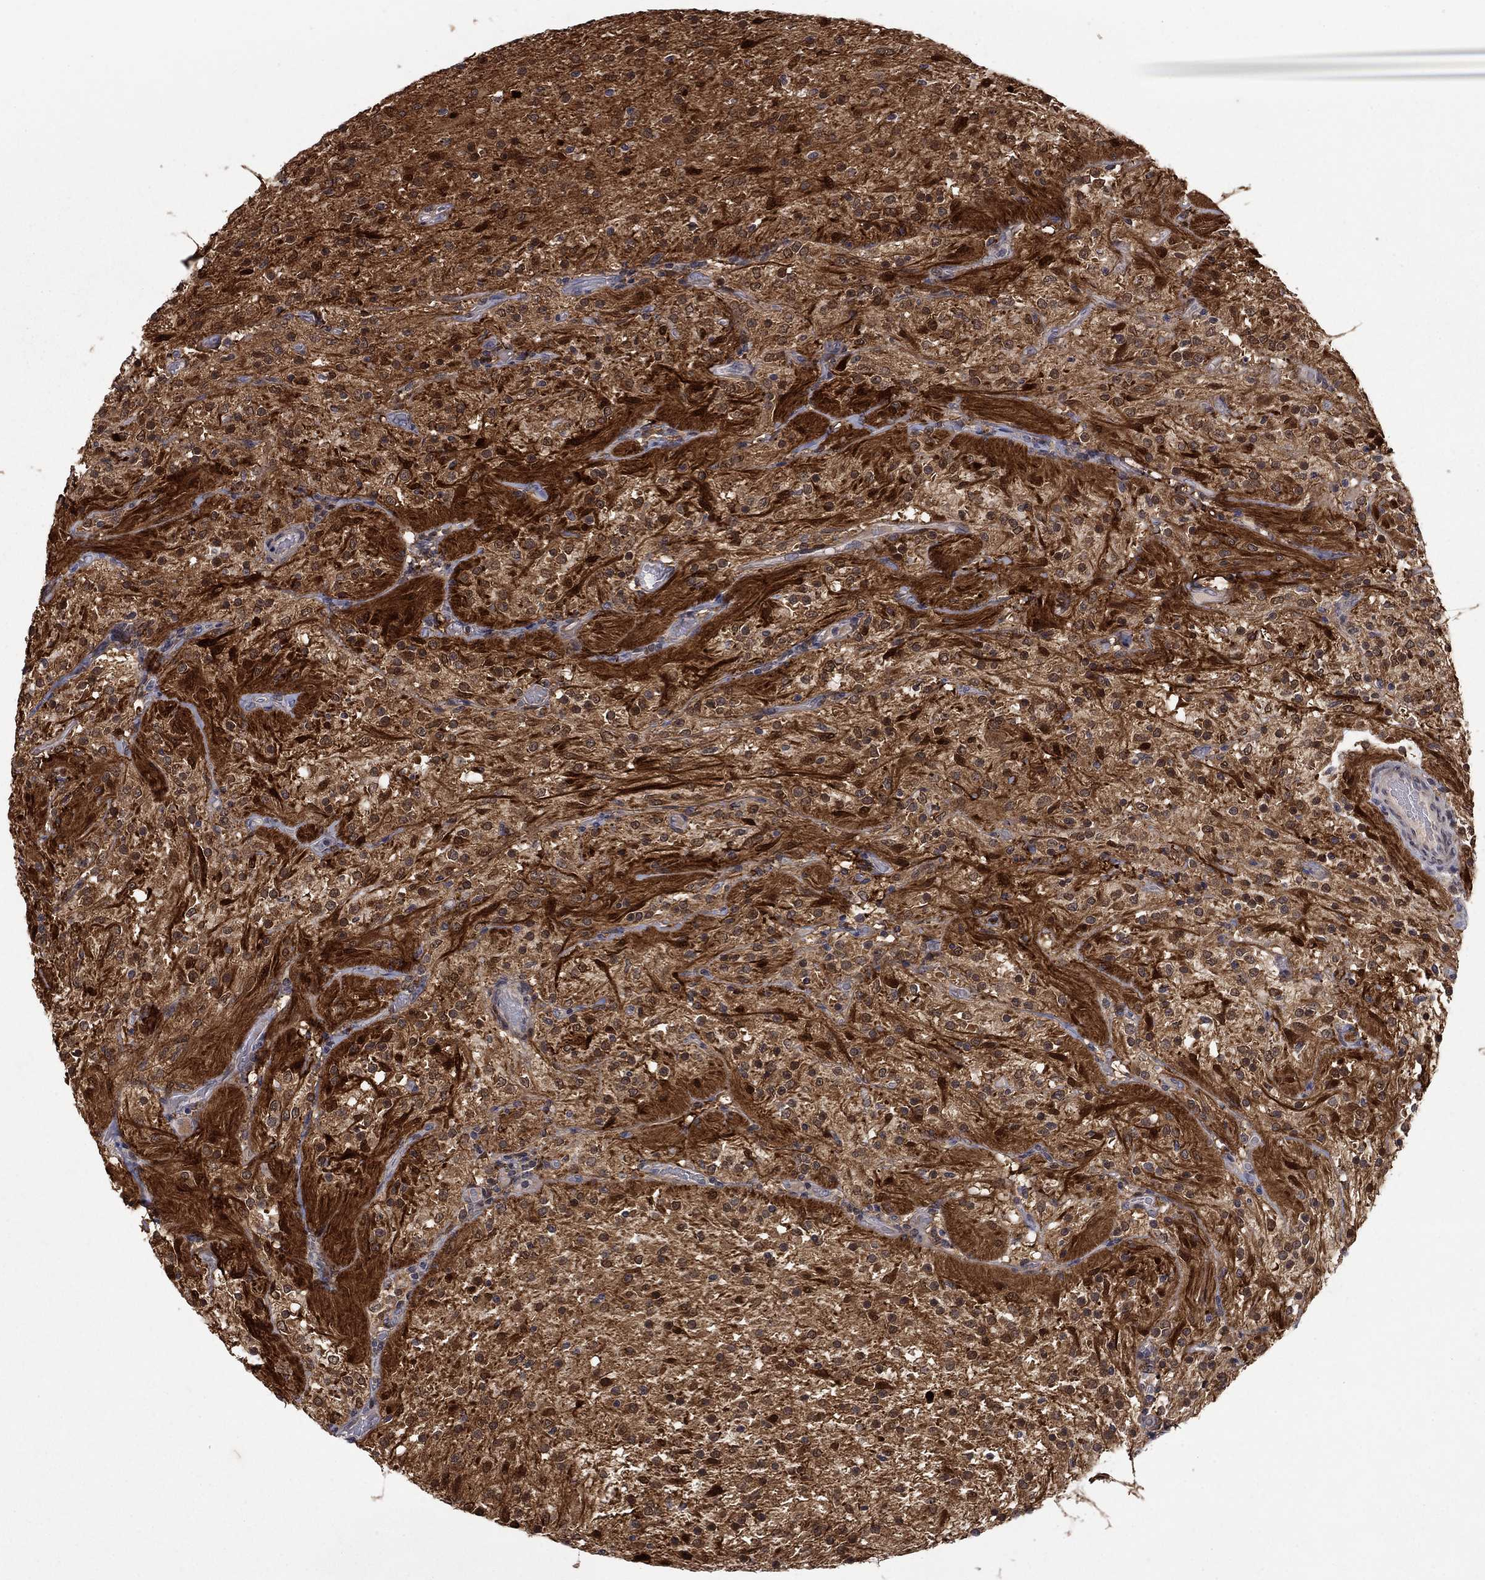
{"staining": {"intensity": "moderate", "quantity": ">75%", "location": "nuclear"}, "tissue": "glioma", "cell_type": "Tumor cells", "image_type": "cancer", "snomed": [{"axis": "morphology", "description": "Glioma, malignant, Low grade"}, {"axis": "topography", "description": "Brain"}], "caption": "Immunohistochemical staining of low-grade glioma (malignant) displays medium levels of moderate nuclear protein staining in about >75% of tumor cells.", "gene": "CBR1", "patient": {"sex": "male", "age": 3}}